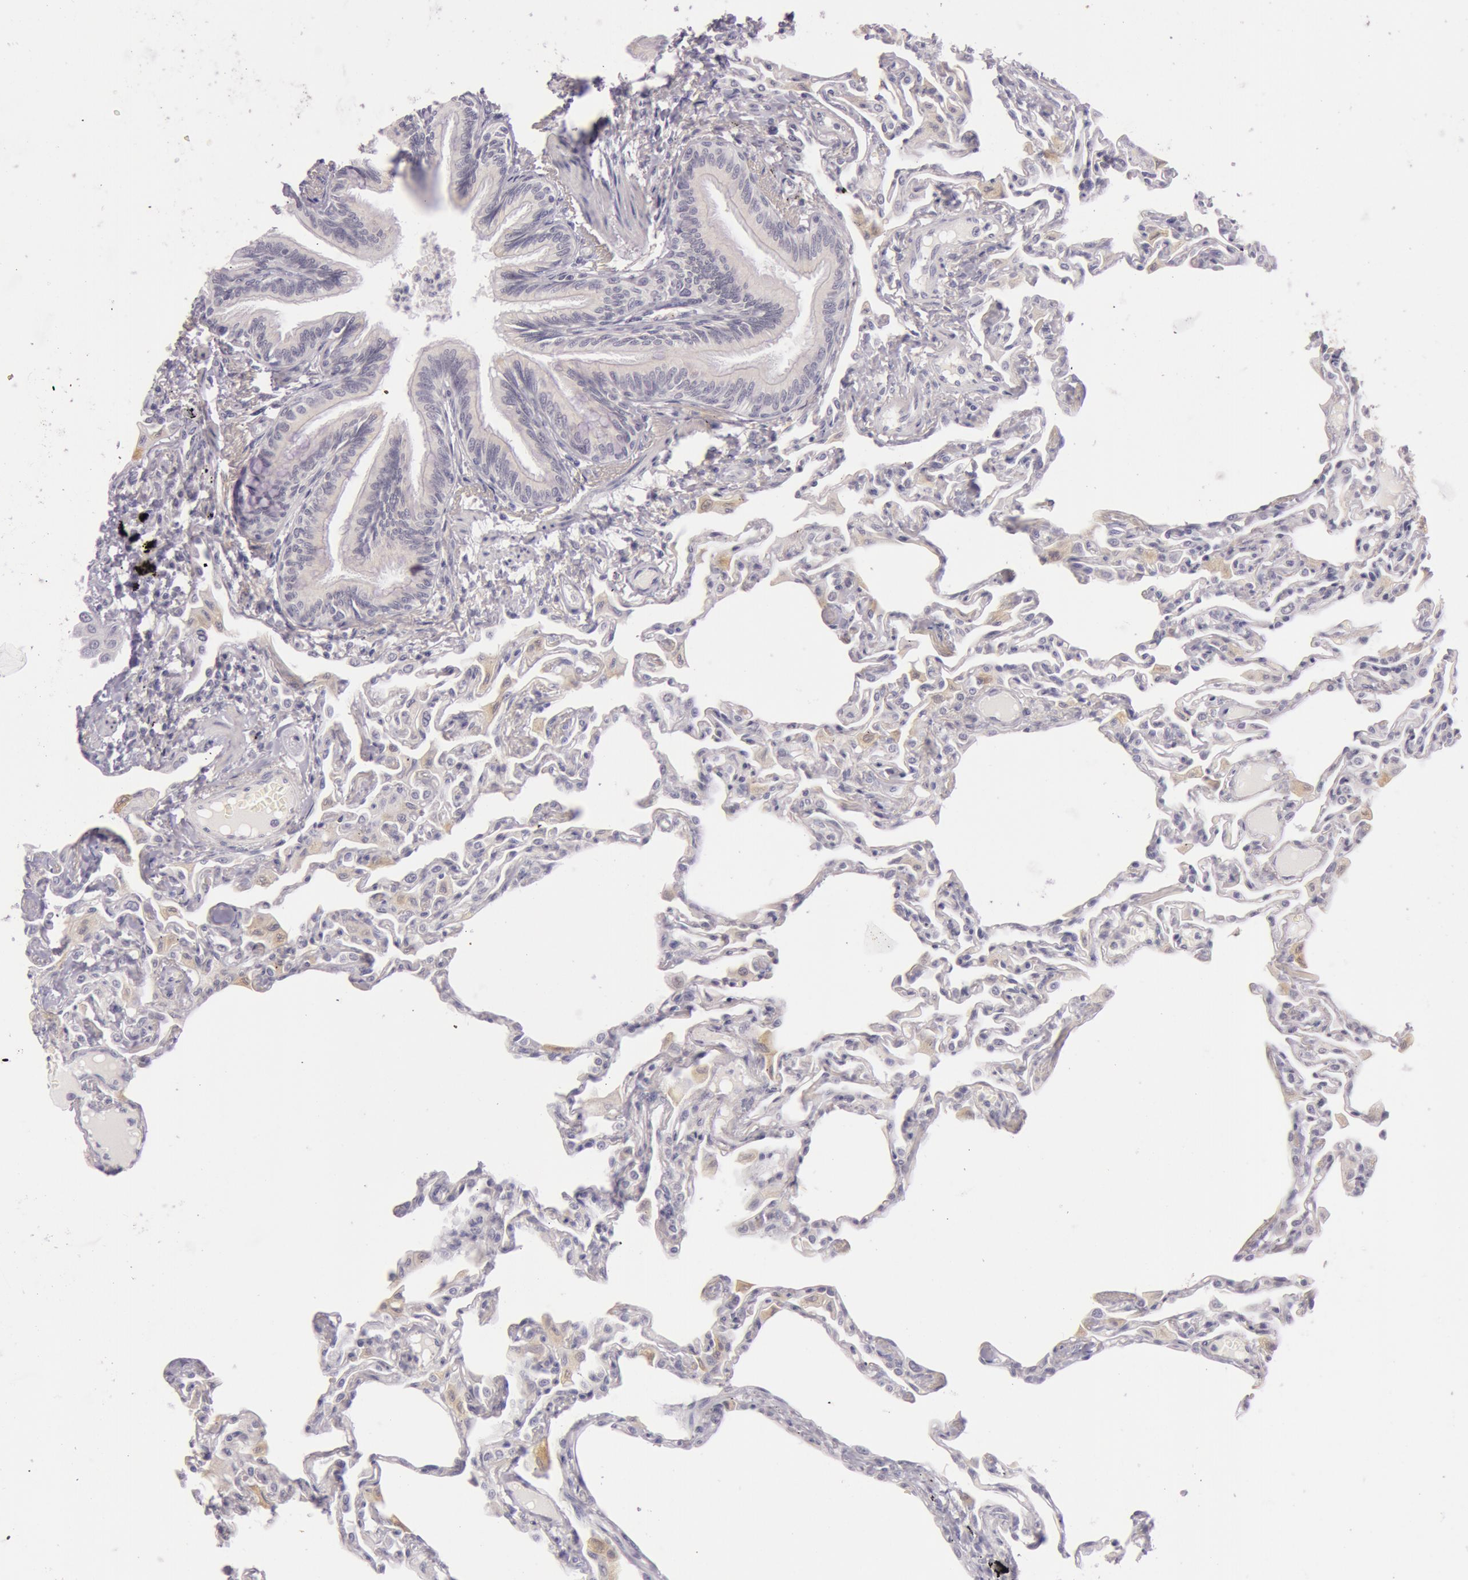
{"staining": {"intensity": "negative", "quantity": "none", "location": "none"}, "tissue": "lung", "cell_type": "Alveolar cells", "image_type": "normal", "snomed": [{"axis": "morphology", "description": "Normal tissue, NOS"}, {"axis": "topography", "description": "Lung"}], "caption": "This is an immunohistochemistry (IHC) histopathology image of normal human lung. There is no positivity in alveolar cells.", "gene": "RBMY1A1", "patient": {"sex": "female", "age": 49}}